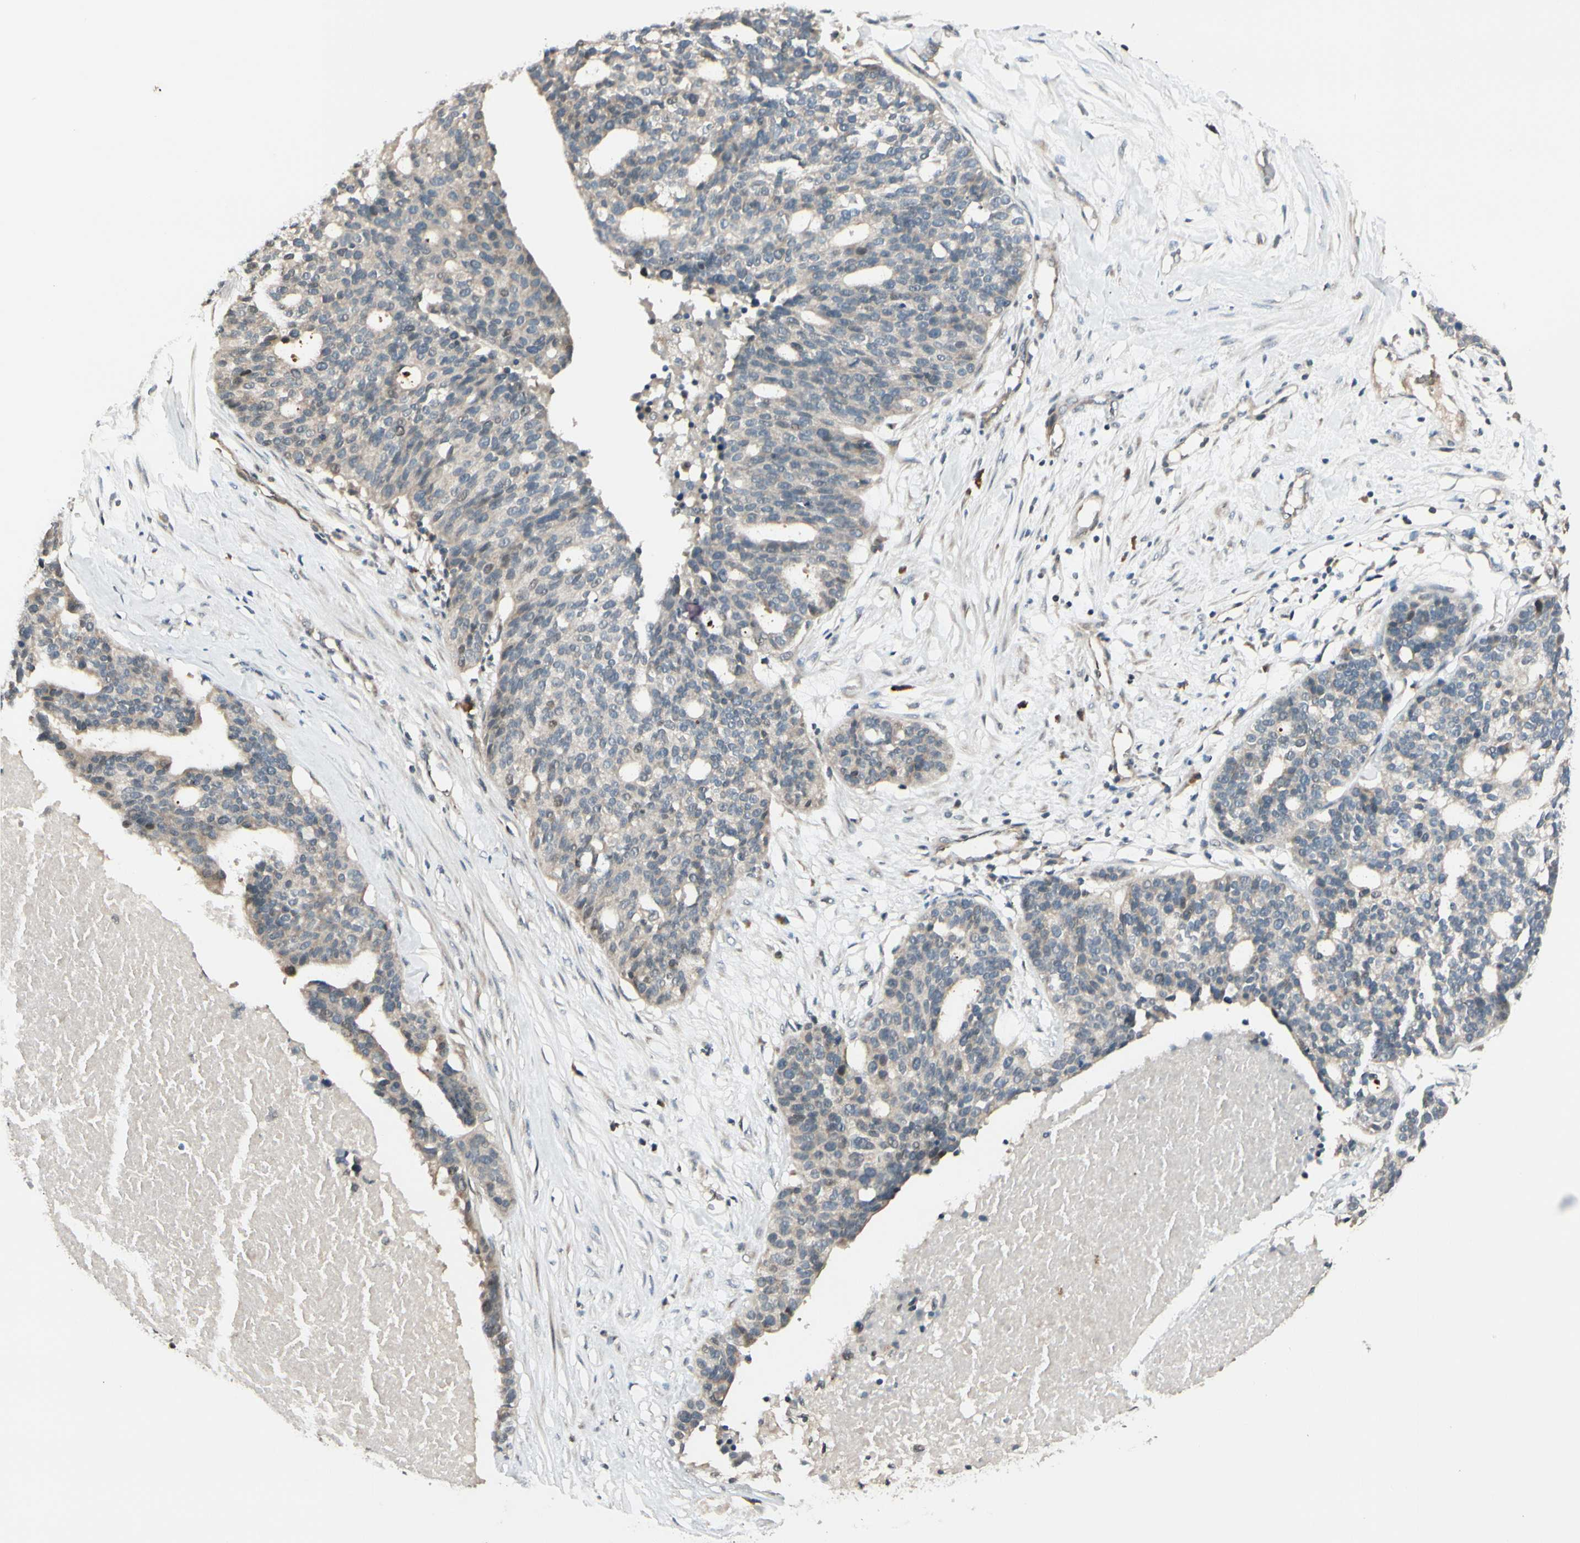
{"staining": {"intensity": "weak", "quantity": ">75%", "location": "cytoplasmic/membranous"}, "tissue": "ovarian cancer", "cell_type": "Tumor cells", "image_type": "cancer", "snomed": [{"axis": "morphology", "description": "Cystadenocarcinoma, serous, NOS"}, {"axis": "topography", "description": "Ovary"}], "caption": "Weak cytoplasmic/membranous staining for a protein is appreciated in approximately >75% of tumor cells of serous cystadenocarcinoma (ovarian) using immunohistochemistry.", "gene": "FGF10", "patient": {"sex": "female", "age": 59}}